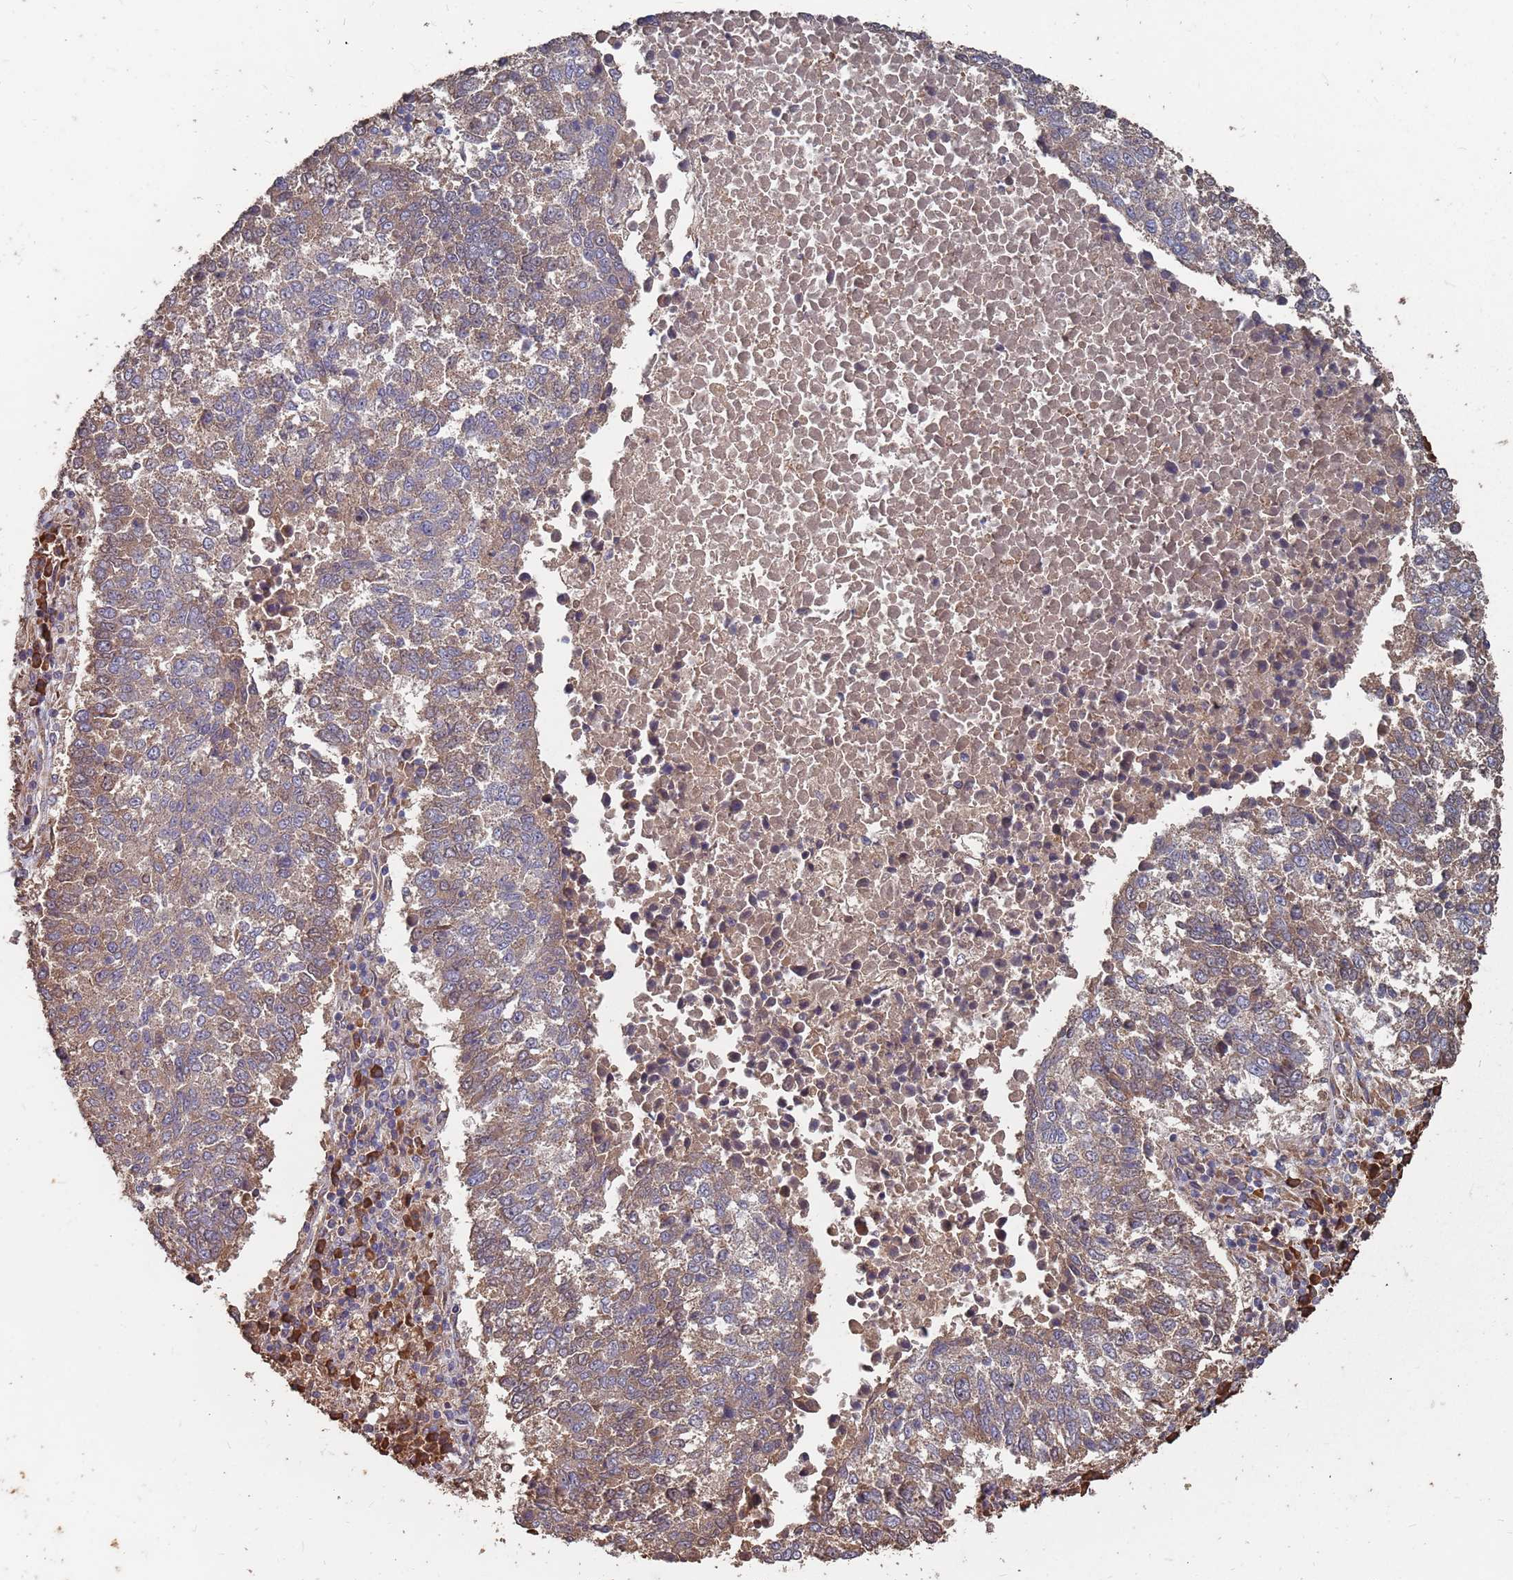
{"staining": {"intensity": "moderate", "quantity": ">75%", "location": "cytoplasmic/membranous"}, "tissue": "lung cancer", "cell_type": "Tumor cells", "image_type": "cancer", "snomed": [{"axis": "morphology", "description": "Squamous cell carcinoma, NOS"}, {"axis": "topography", "description": "Lung"}], "caption": "An image showing moderate cytoplasmic/membranous staining in approximately >75% of tumor cells in lung cancer, as visualized by brown immunohistochemical staining.", "gene": "ATG5", "patient": {"sex": "male", "age": 73}}